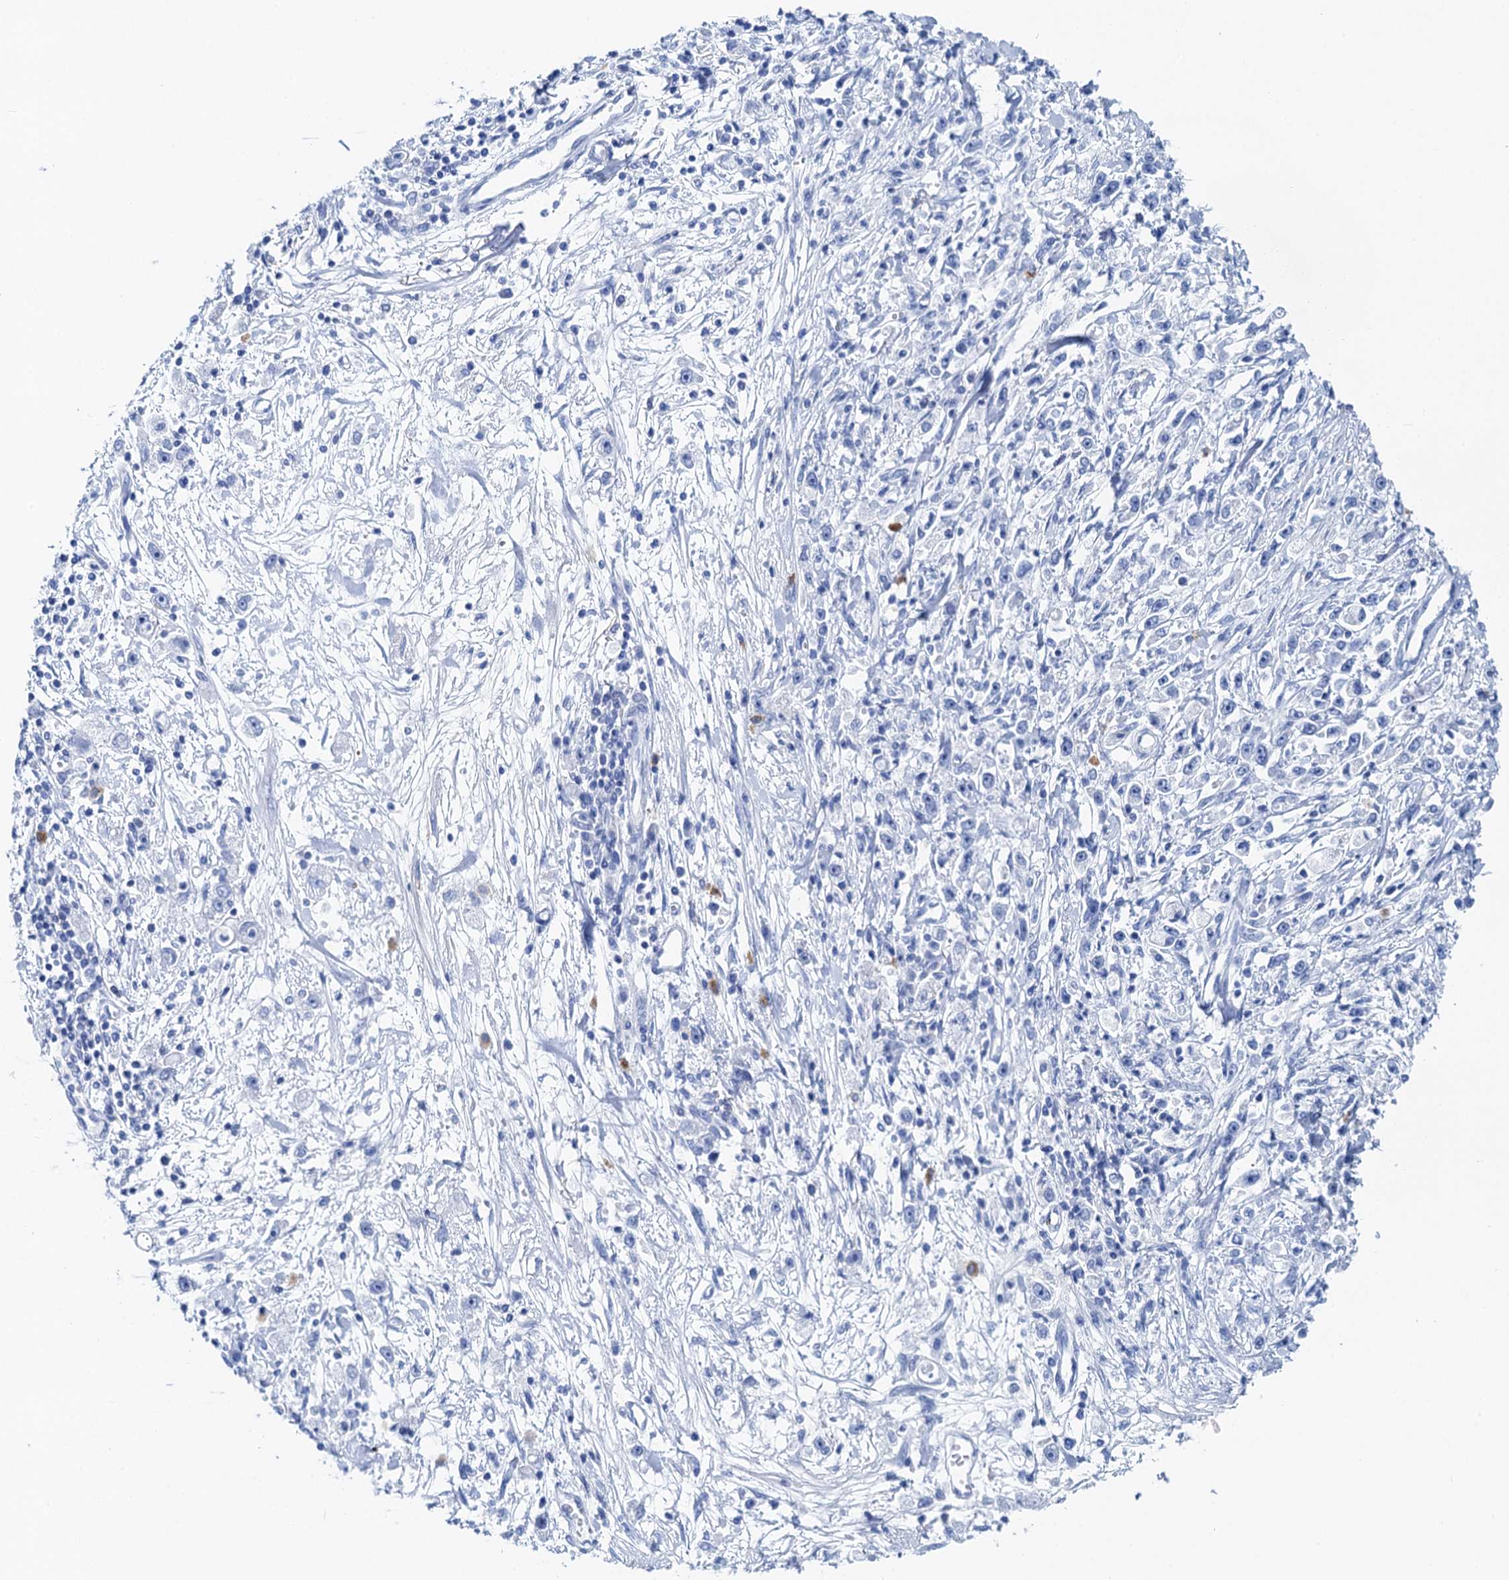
{"staining": {"intensity": "negative", "quantity": "none", "location": "none"}, "tissue": "stomach cancer", "cell_type": "Tumor cells", "image_type": "cancer", "snomed": [{"axis": "morphology", "description": "Adenocarcinoma, NOS"}, {"axis": "topography", "description": "Stomach"}], "caption": "Protein analysis of stomach cancer (adenocarcinoma) reveals no significant expression in tumor cells.", "gene": "NLRP10", "patient": {"sex": "female", "age": 59}}